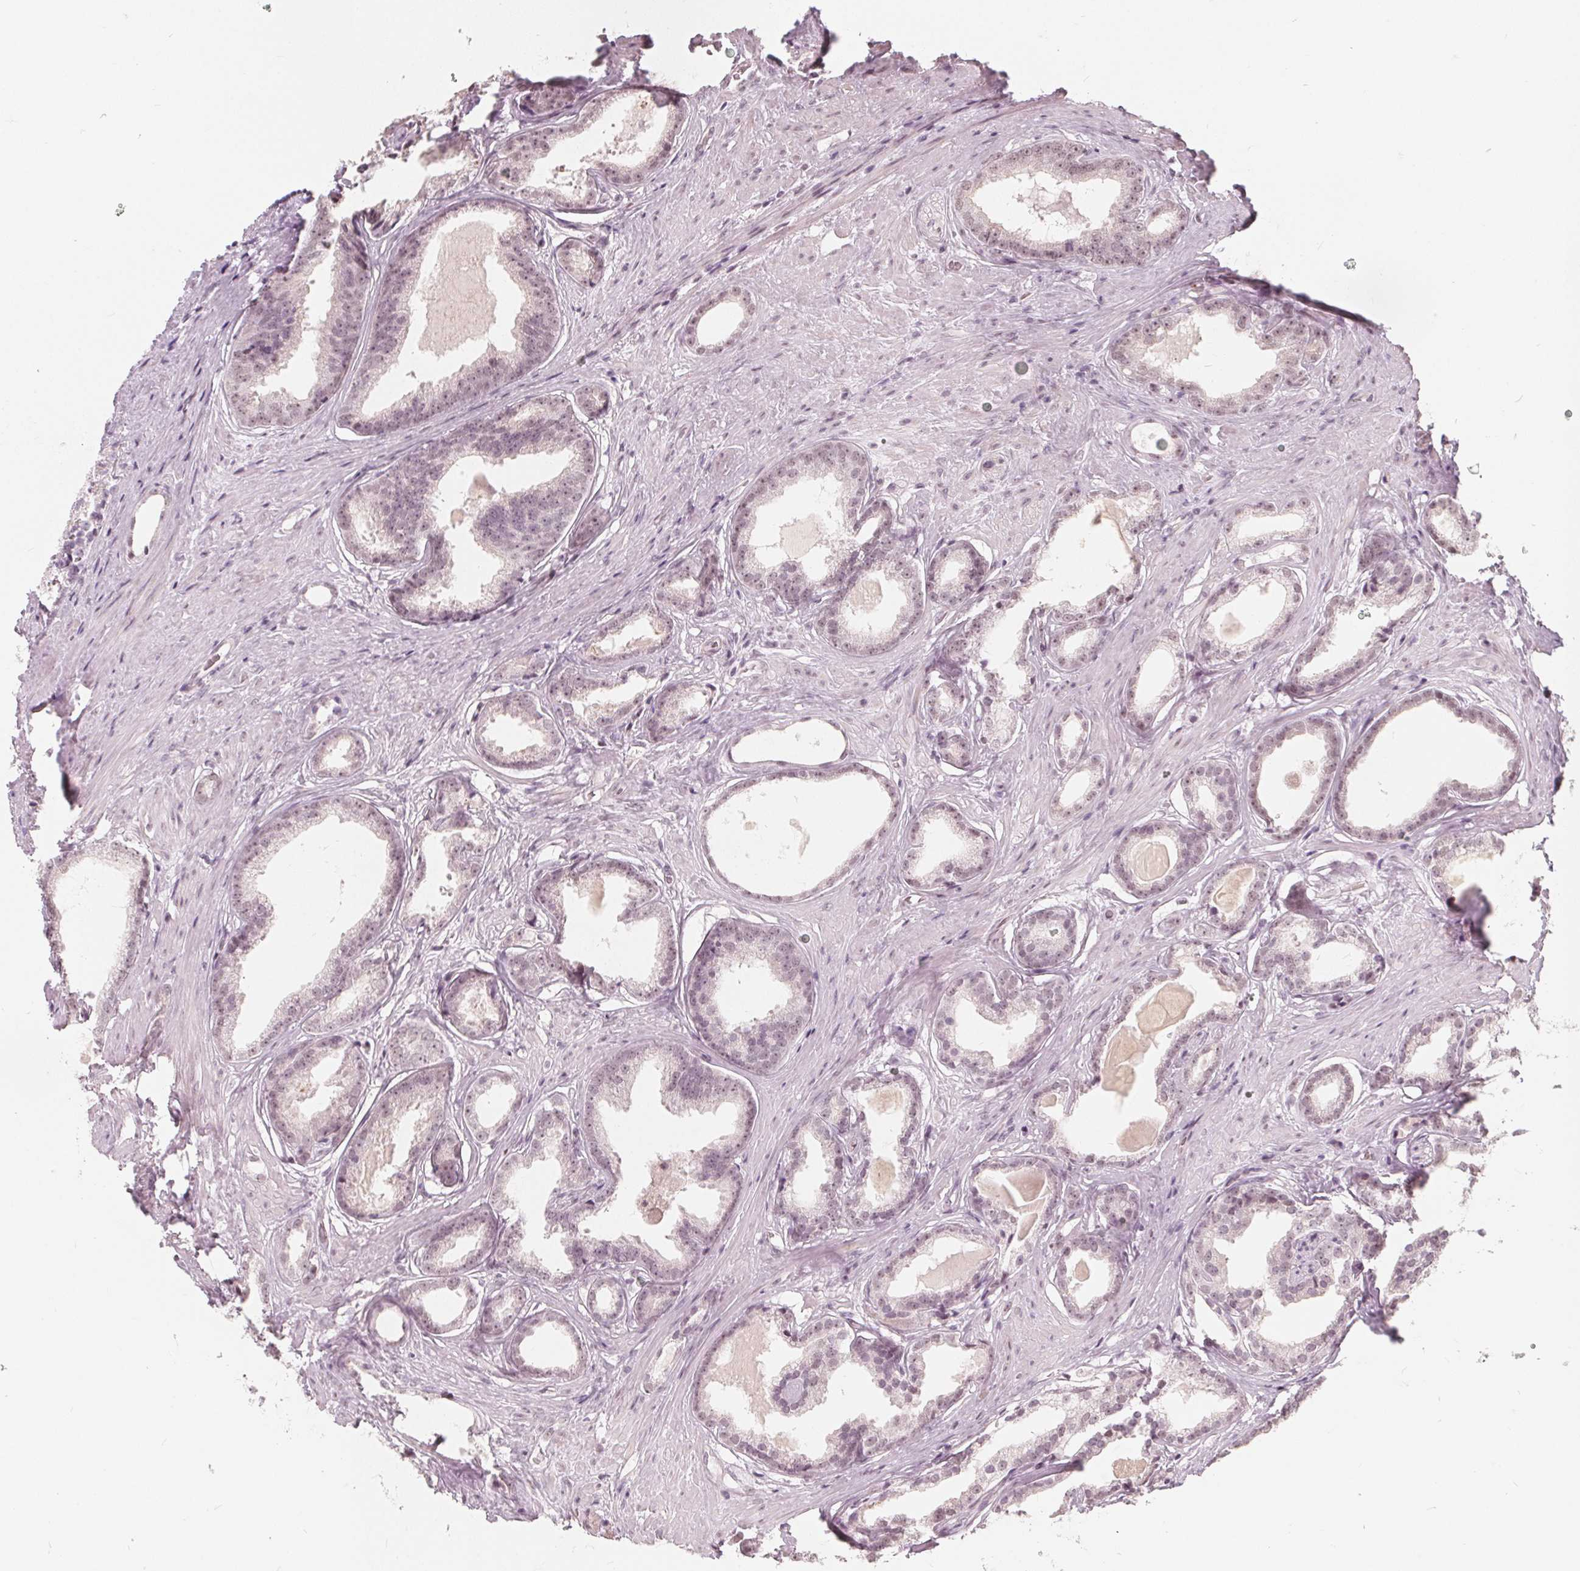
{"staining": {"intensity": "weak", "quantity": "<25%", "location": "nuclear"}, "tissue": "prostate cancer", "cell_type": "Tumor cells", "image_type": "cancer", "snomed": [{"axis": "morphology", "description": "Adenocarcinoma, Low grade"}, {"axis": "topography", "description": "Prostate"}], "caption": "Immunohistochemistry (IHC) of prostate adenocarcinoma (low-grade) shows no expression in tumor cells.", "gene": "NUP210L", "patient": {"sex": "male", "age": 65}}